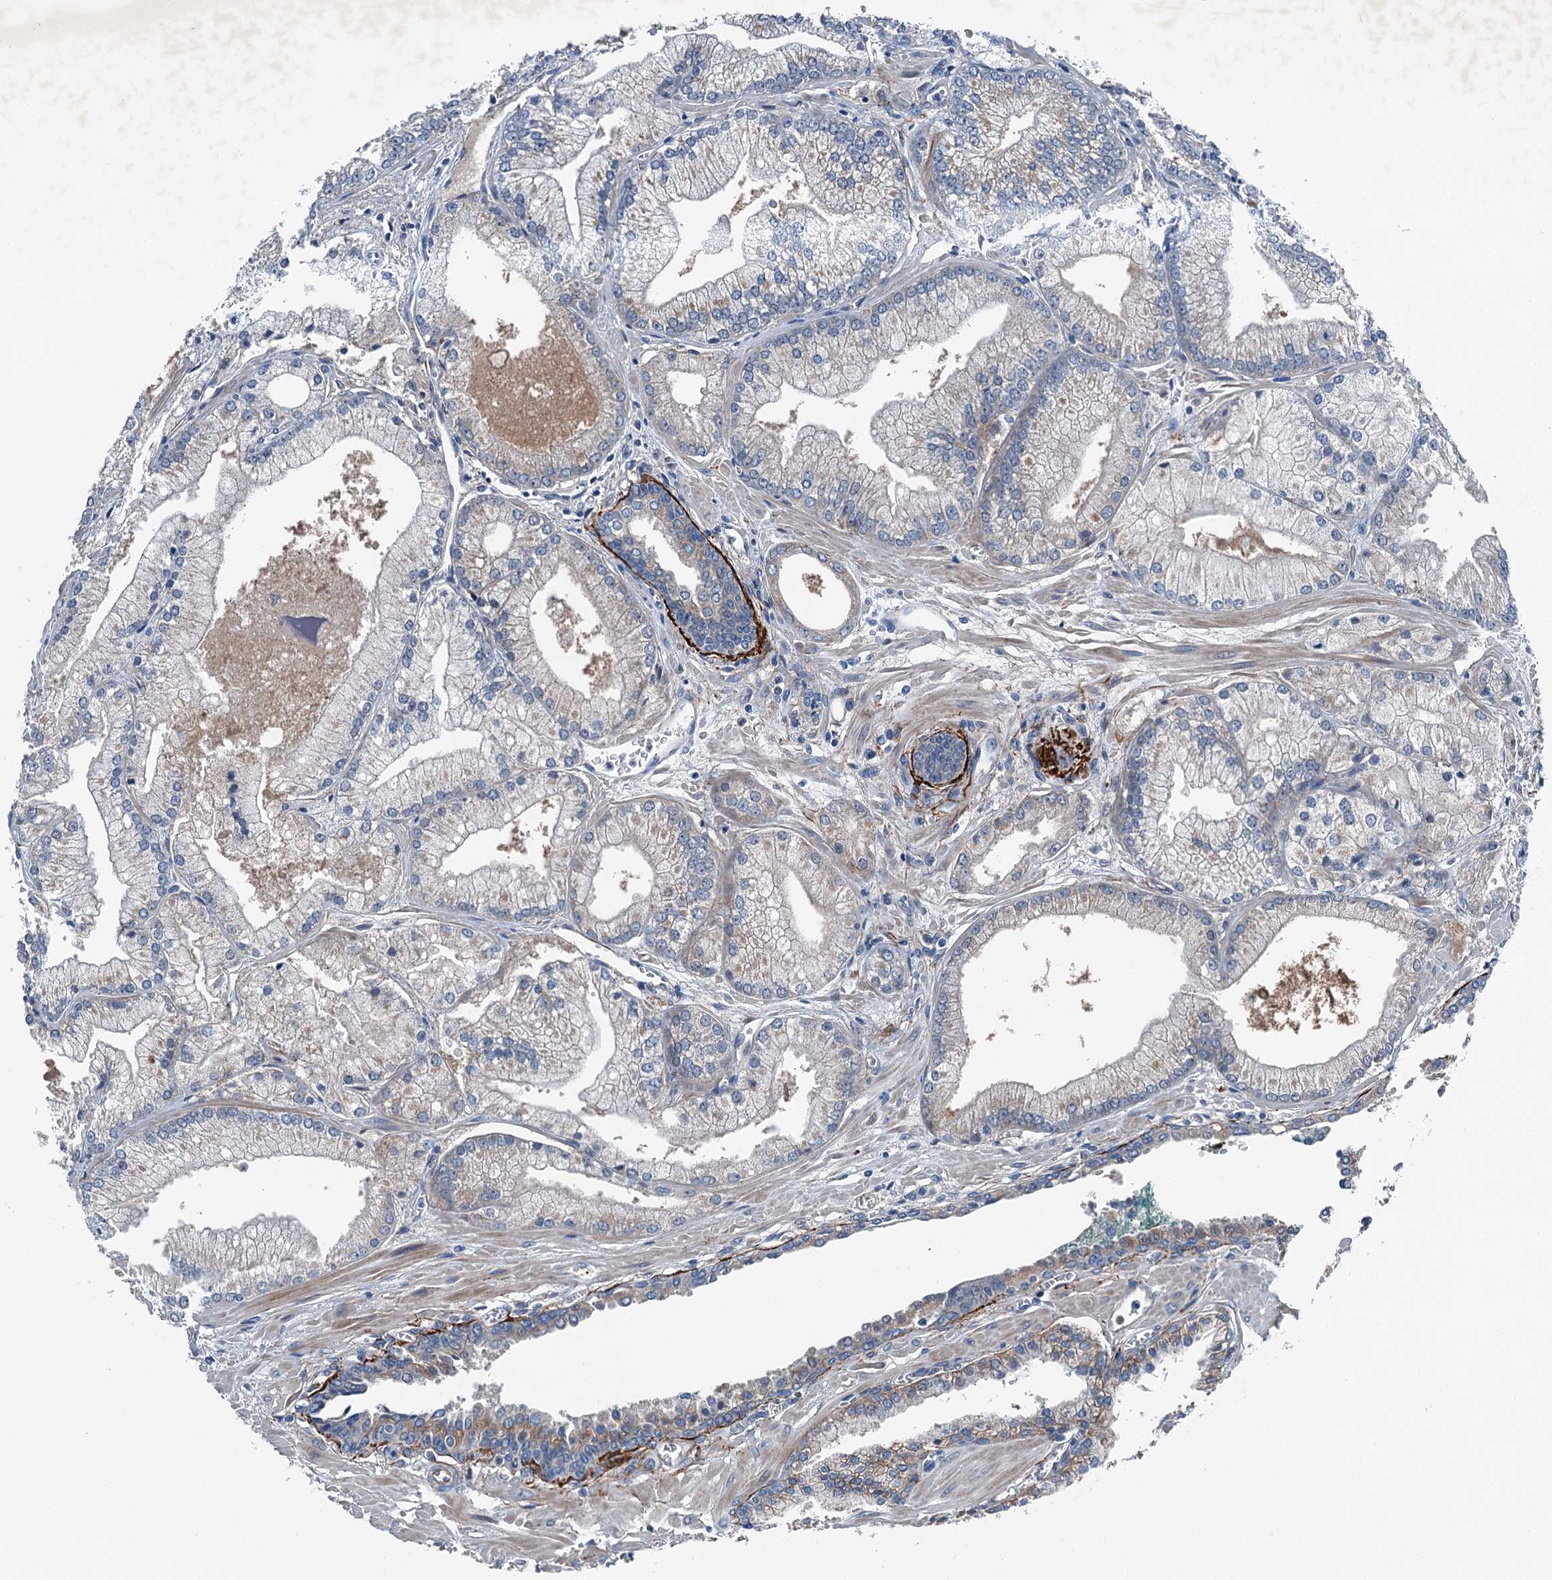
{"staining": {"intensity": "negative", "quantity": "none", "location": "none"}, "tissue": "prostate cancer", "cell_type": "Tumor cells", "image_type": "cancer", "snomed": [{"axis": "morphology", "description": "Adenocarcinoma, Low grade"}, {"axis": "topography", "description": "Prostate"}], "caption": "Image shows no protein staining in tumor cells of prostate adenocarcinoma (low-grade) tissue.", "gene": "SLC2A10", "patient": {"sex": "male", "age": 67}}